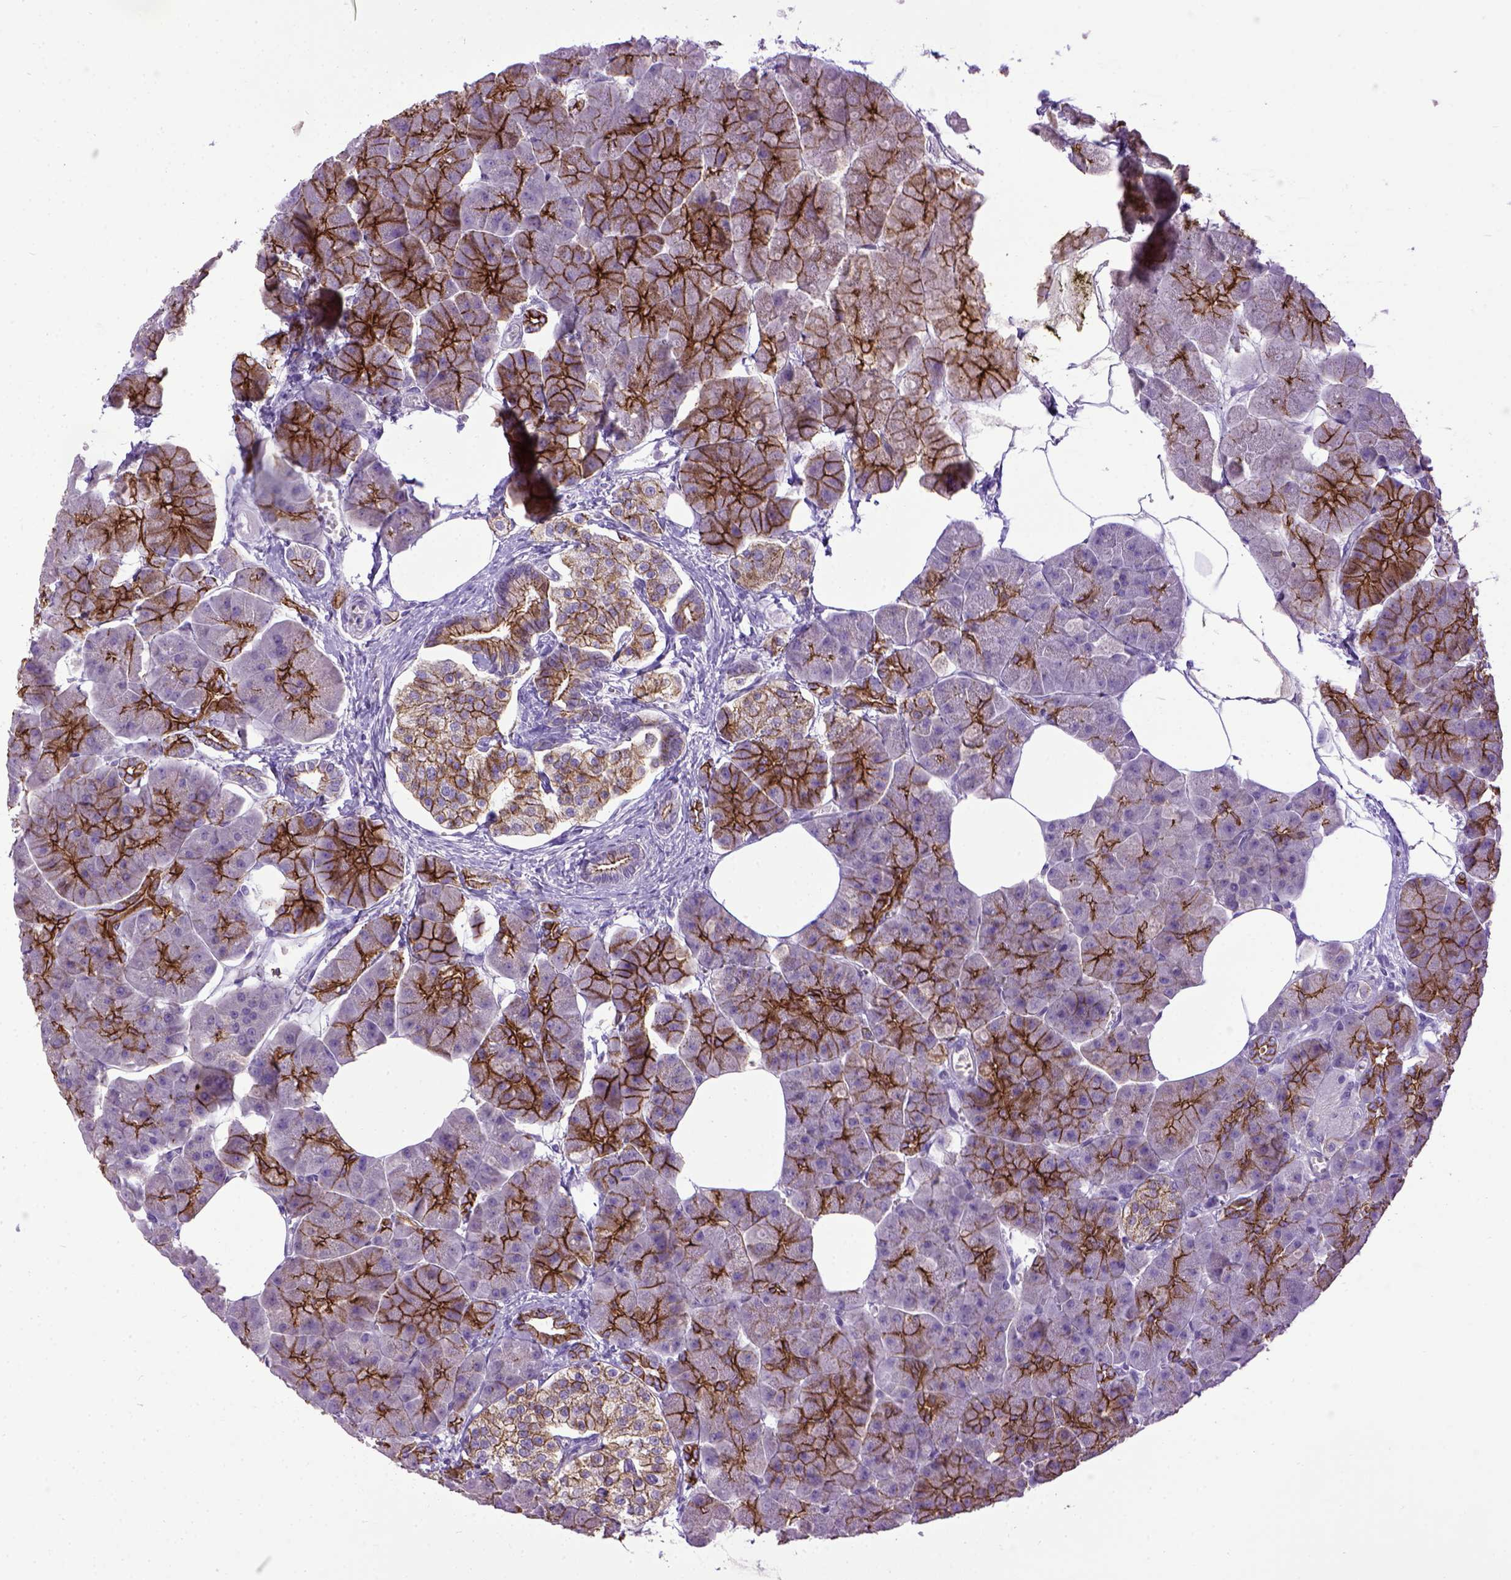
{"staining": {"intensity": "strong", "quantity": ">75%", "location": "cytoplasmic/membranous"}, "tissue": "pancreas", "cell_type": "Exocrine glandular cells", "image_type": "normal", "snomed": [{"axis": "morphology", "description": "Normal tissue, NOS"}, {"axis": "topography", "description": "Adipose tissue"}, {"axis": "topography", "description": "Pancreas"}, {"axis": "topography", "description": "Peripheral nerve tissue"}], "caption": "The photomicrograph demonstrates a brown stain indicating the presence of a protein in the cytoplasmic/membranous of exocrine glandular cells in pancreas. The staining is performed using DAB brown chromogen to label protein expression. The nuclei are counter-stained blue using hematoxylin.", "gene": "CDH1", "patient": {"sex": "female", "age": 58}}